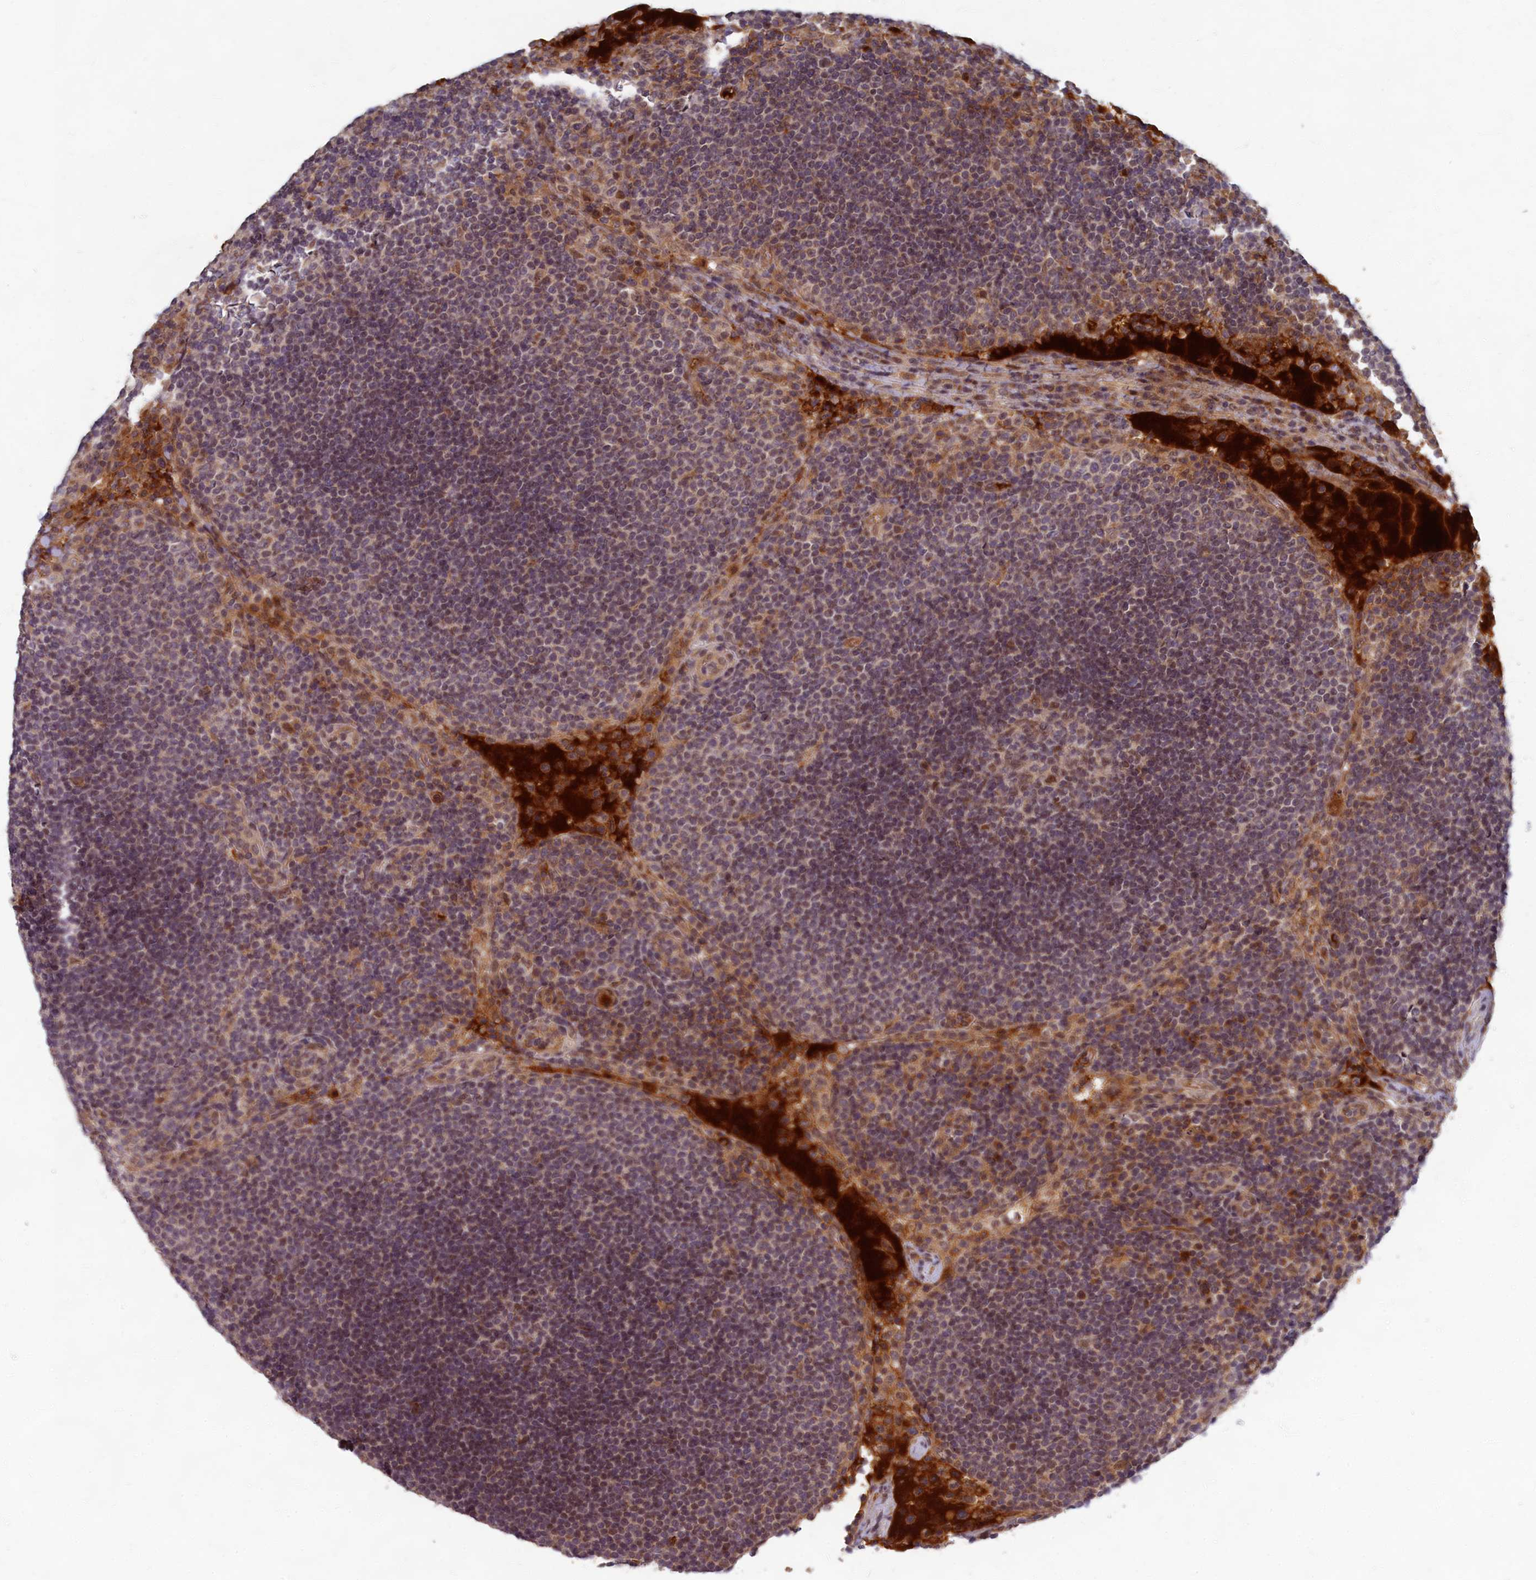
{"staining": {"intensity": "moderate", "quantity": "<25%", "location": "nuclear"}, "tissue": "lymph node", "cell_type": "Germinal center cells", "image_type": "normal", "snomed": [{"axis": "morphology", "description": "Normal tissue, NOS"}, {"axis": "topography", "description": "Lymph node"}], "caption": "Human lymph node stained with a protein marker displays moderate staining in germinal center cells.", "gene": "EARS2", "patient": {"sex": "female", "age": 53}}